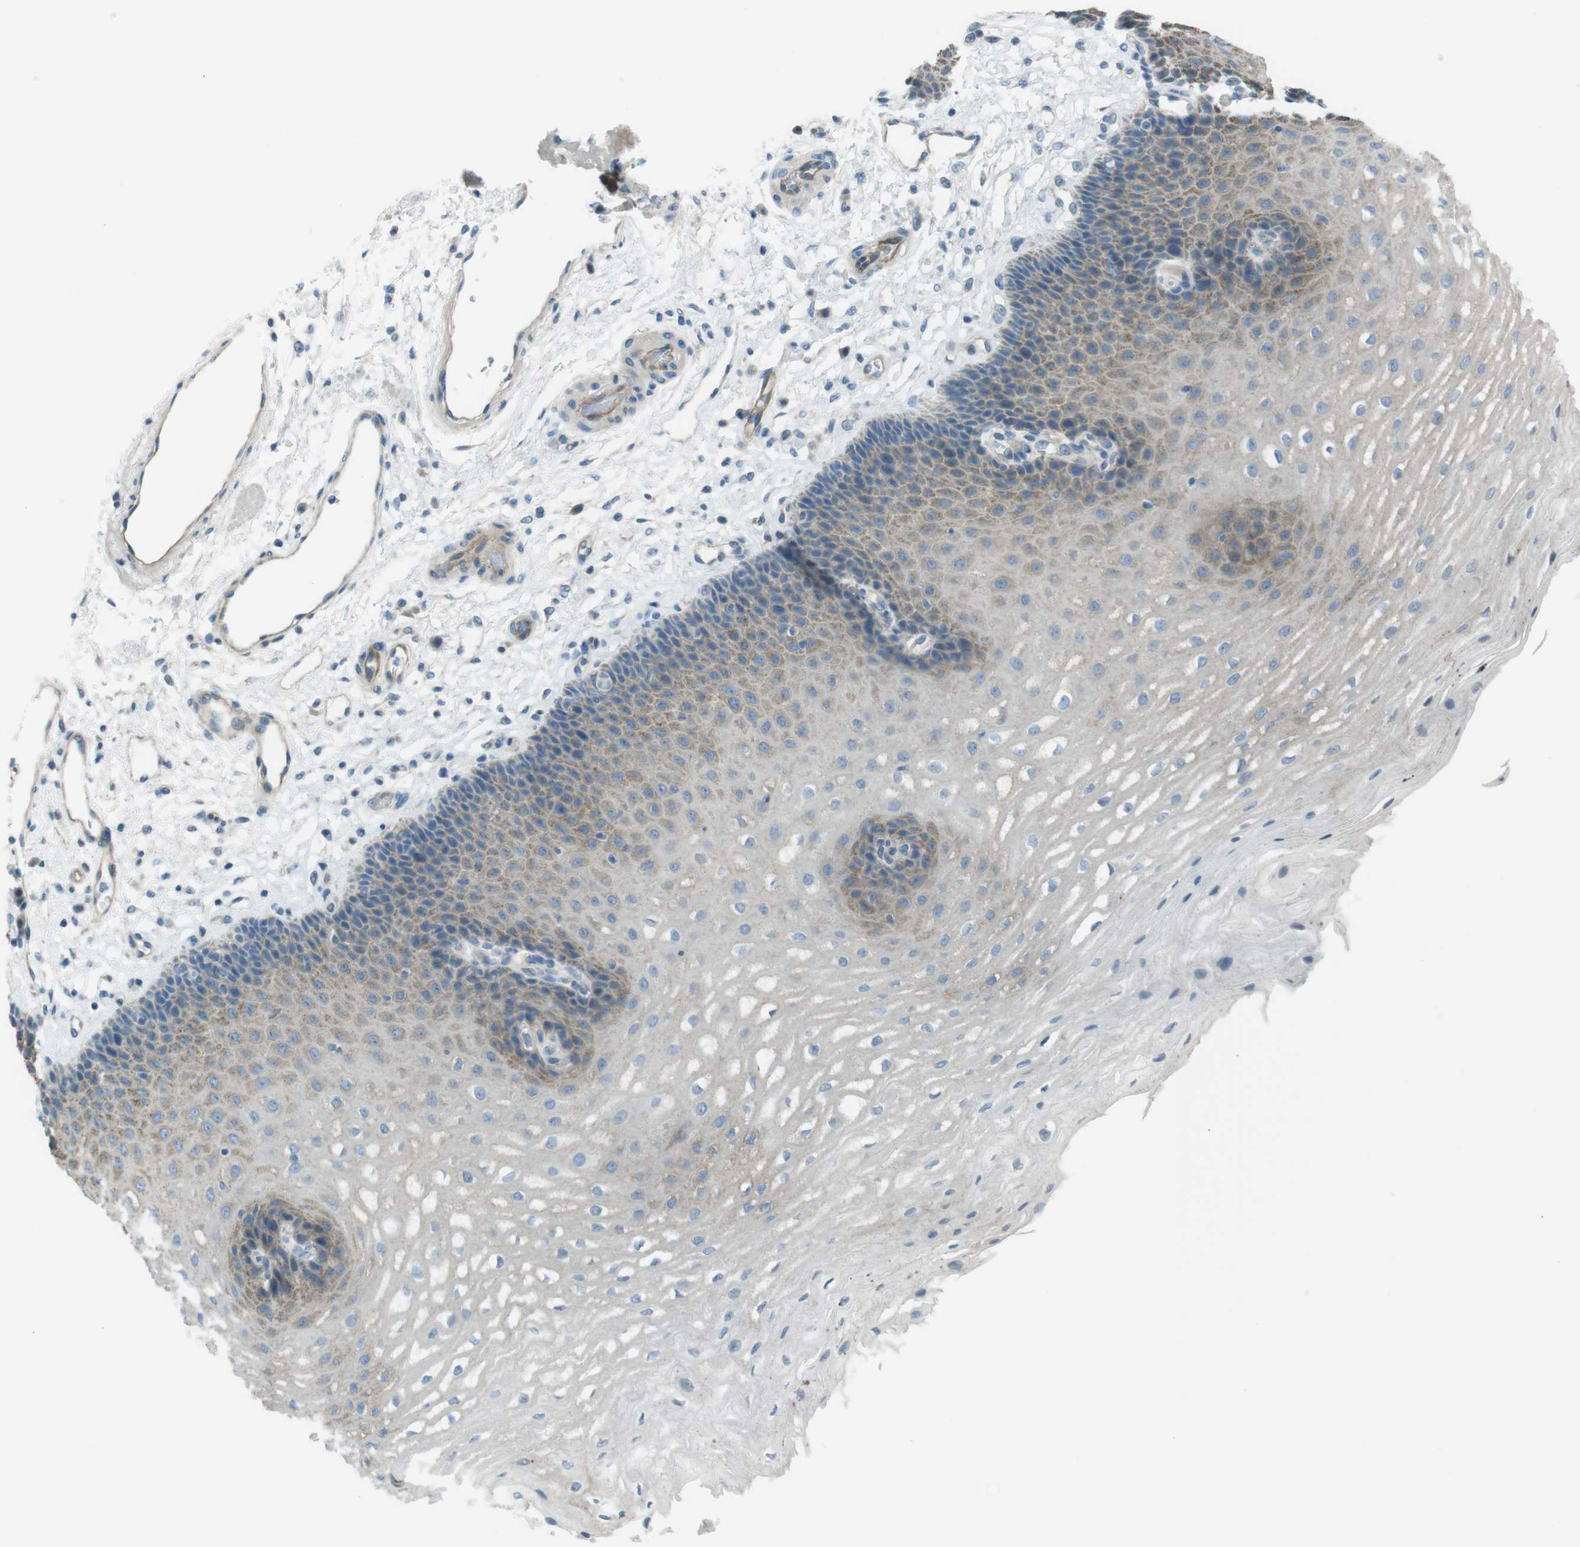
{"staining": {"intensity": "moderate", "quantity": "<25%", "location": "cytoplasmic/membranous"}, "tissue": "esophagus", "cell_type": "Squamous epithelial cells", "image_type": "normal", "snomed": [{"axis": "morphology", "description": "Normal tissue, NOS"}, {"axis": "topography", "description": "Esophagus"}], "caption": "Immunohistochemical staining of normal human esophagus demonstrates moderate cytoplasmic/membranous protein positivity in approximately <25% of squamous epithelial cells.", "gene": "TMEM41B", "patient": {"sex": "male", "age": 54}}